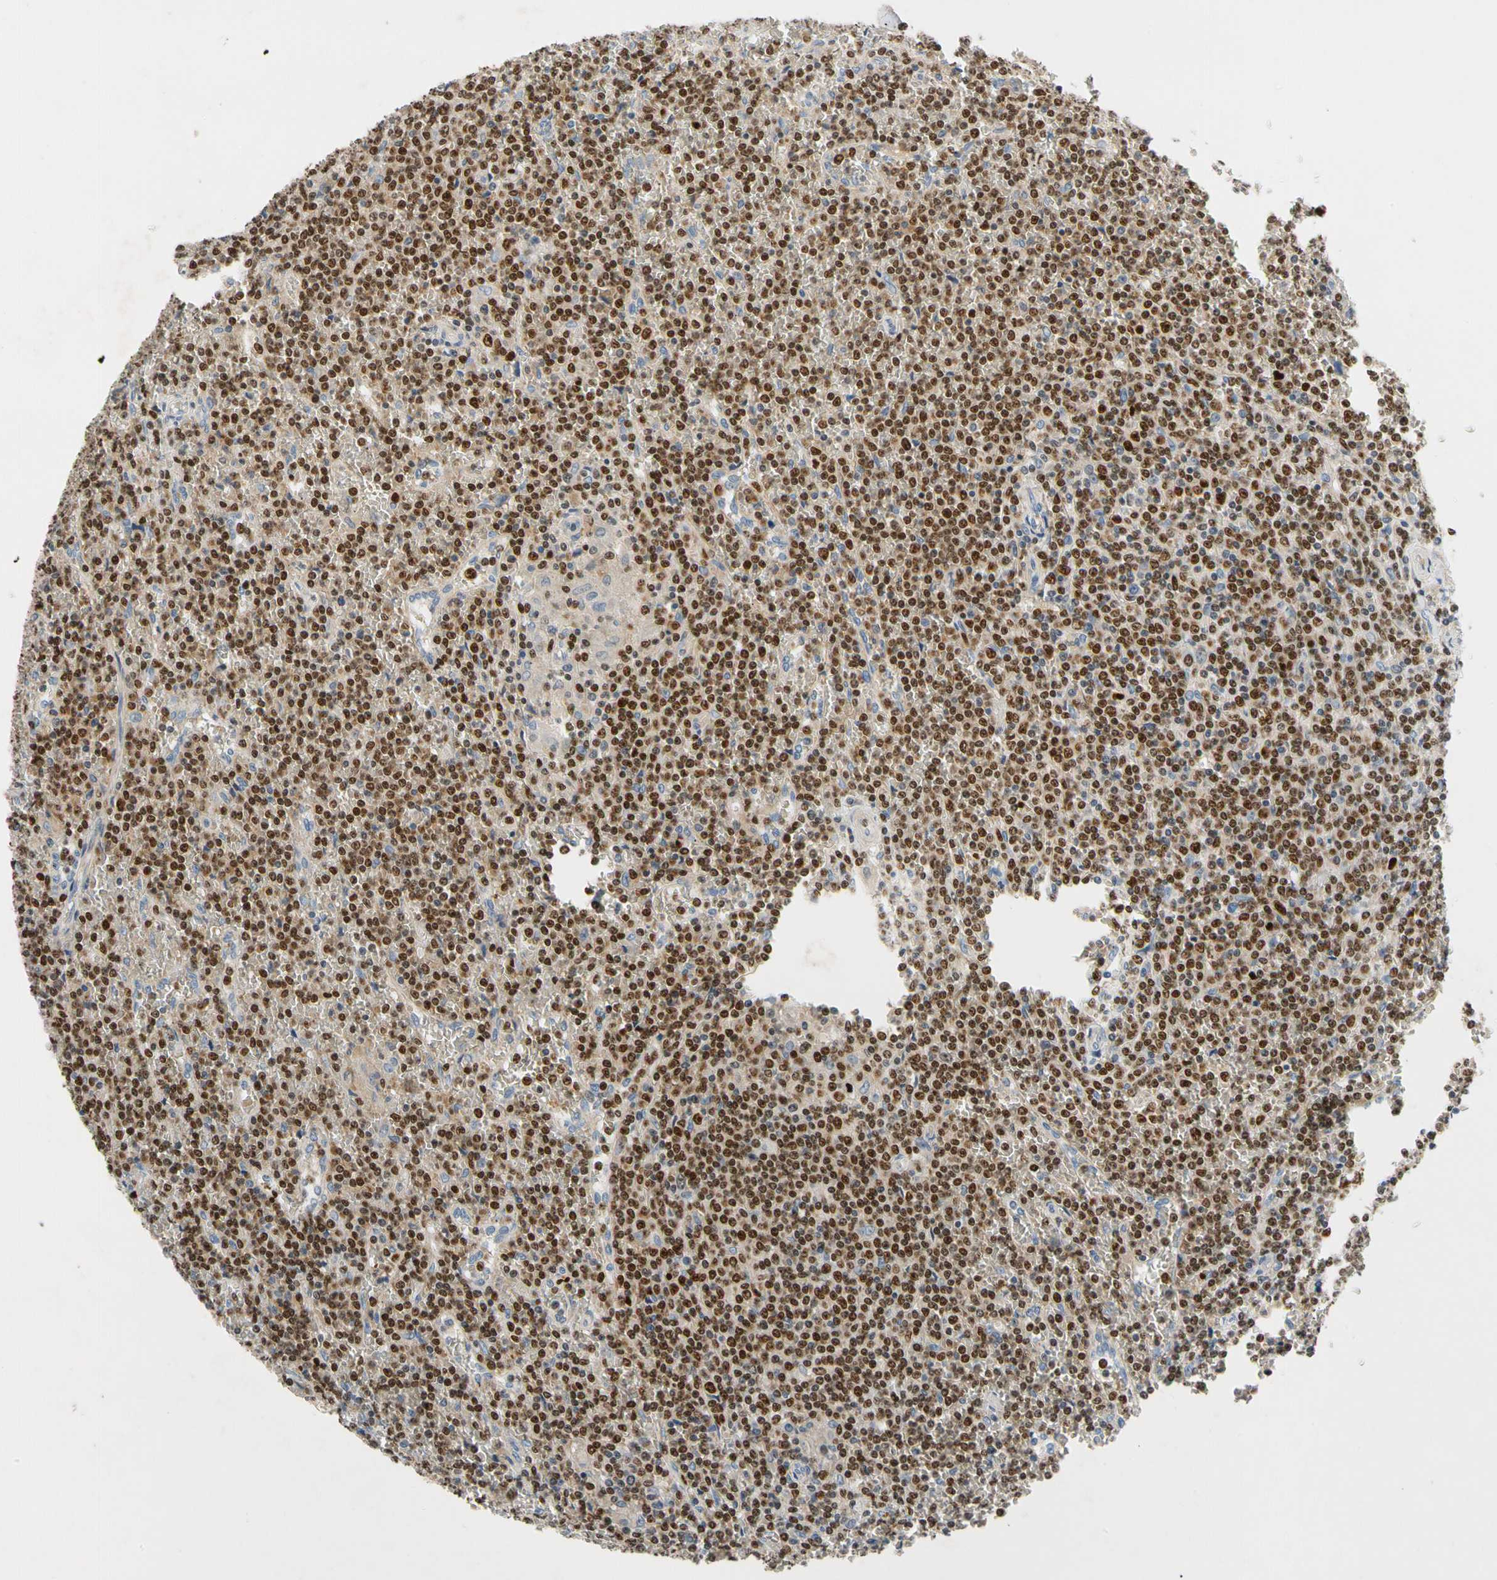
{"staining": {"intensity": "strong", "quantity": ">75%", "location": "nuclear"}, "tissue": "lymphoma", "cell_type": "Tumor cells", "image_type": "cancer", "snomed": [{"axis": "morphology", "description": "Malignant lymphoma, non-Hodgkin's type, Low grade"}, {"axis": "topography", "description": "Spleen"}], "caption": "Protein staining of lymphoma tissue shows strong nuclear expression in approximately >75% of tumor cells. (IHC, brightfield microscopy, high magnification).", "gene": "SP140", "patient": {"sex": "female", "age": 19}}